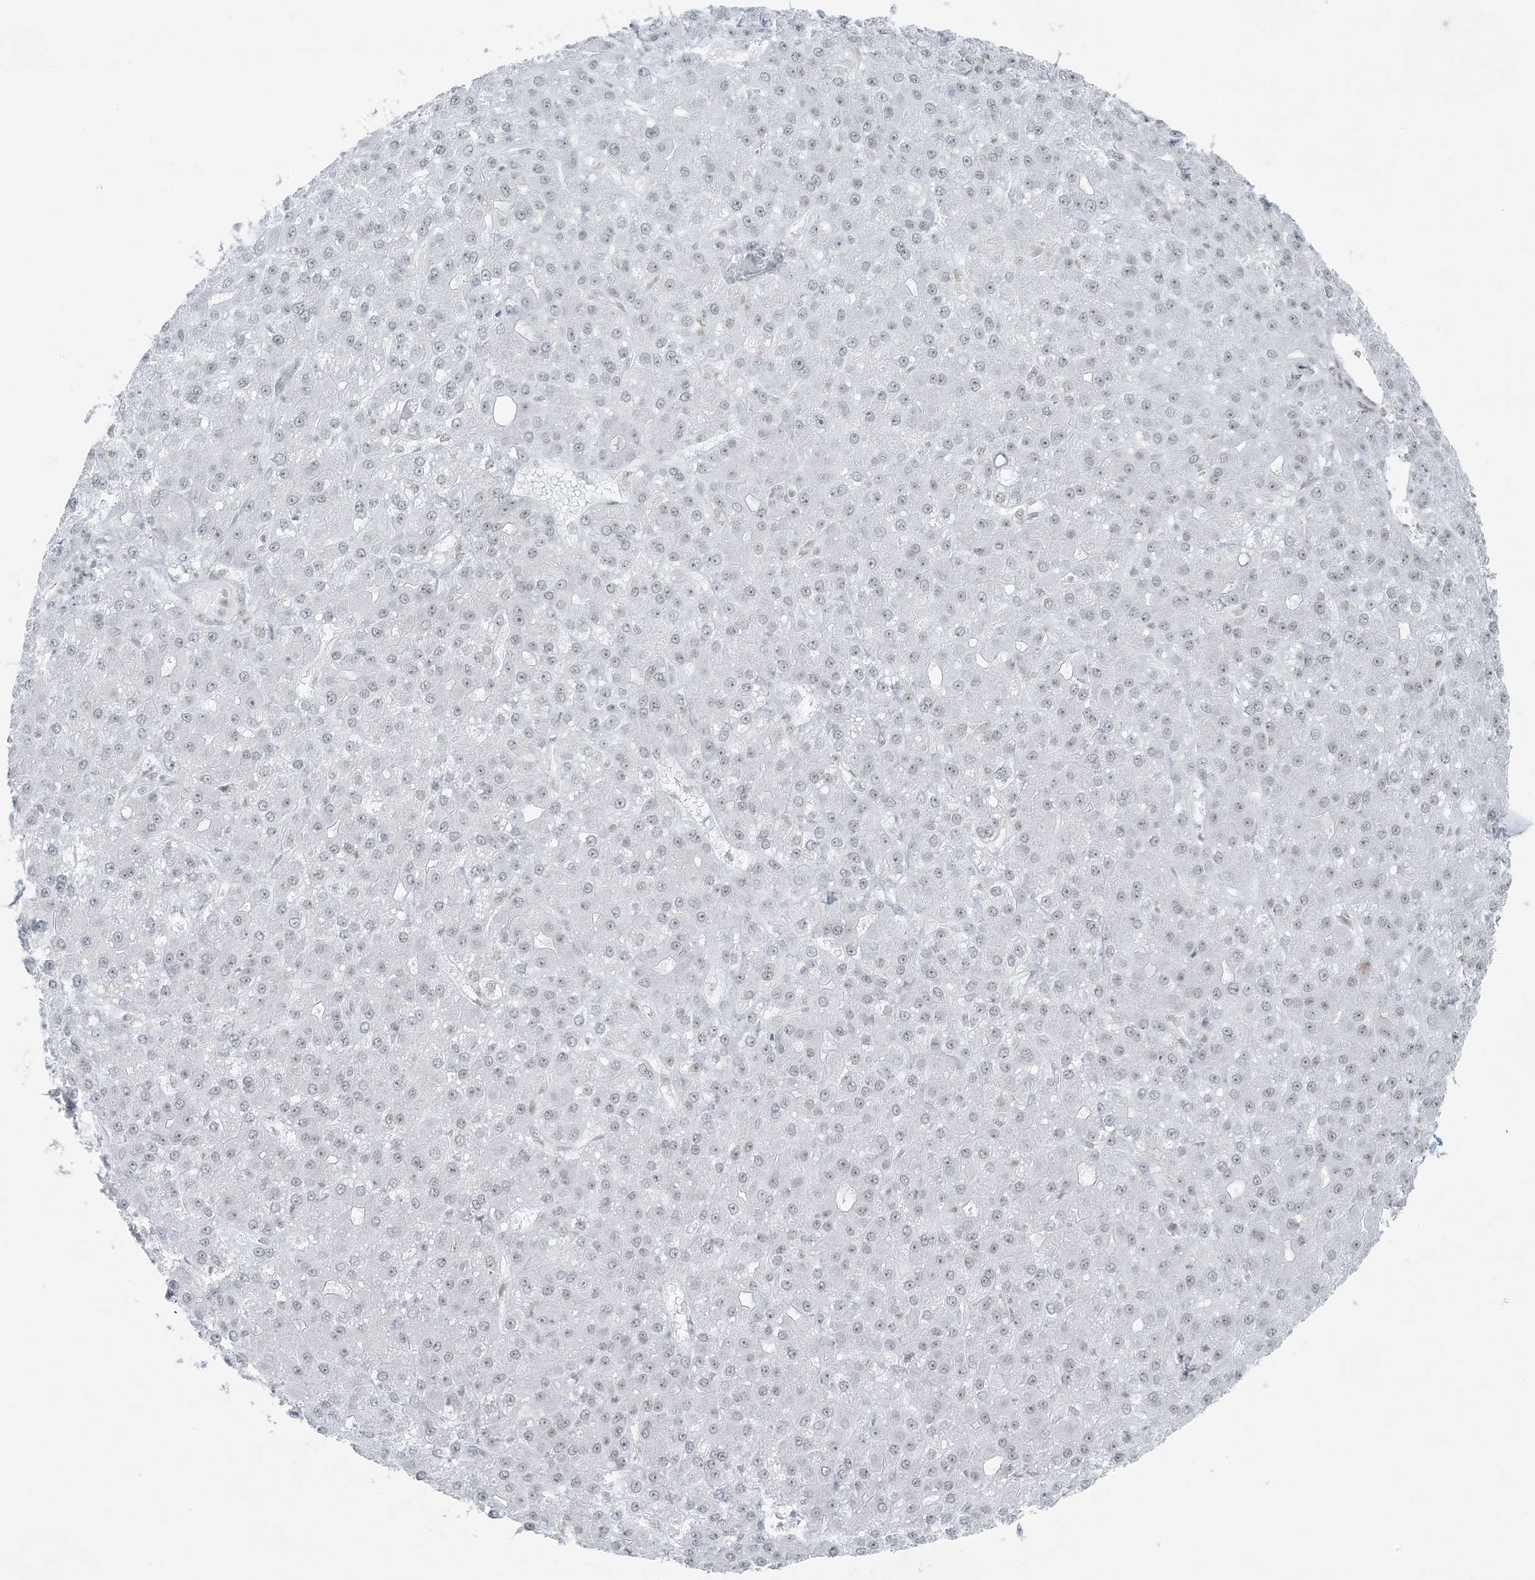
{"staining": {"intensity": "weak", "quantity": "<25%", "location": "nuclear"}, "tissue": "liver cancer", "cell_type": "Tumor cells", "image_type": "cancer", "snomed": [{"axis": "morphology", "description": "Carcinoma, Hepatocellular, NOS"}, {"axis": "topography", "description": "Liver"}], "caption": "A high-resolution image shows IHC staining of liver cancer, which displays no significant expression in tumor cells.", "gene": "ZNF787", "patient": {"sex": "male", "age": 67}}